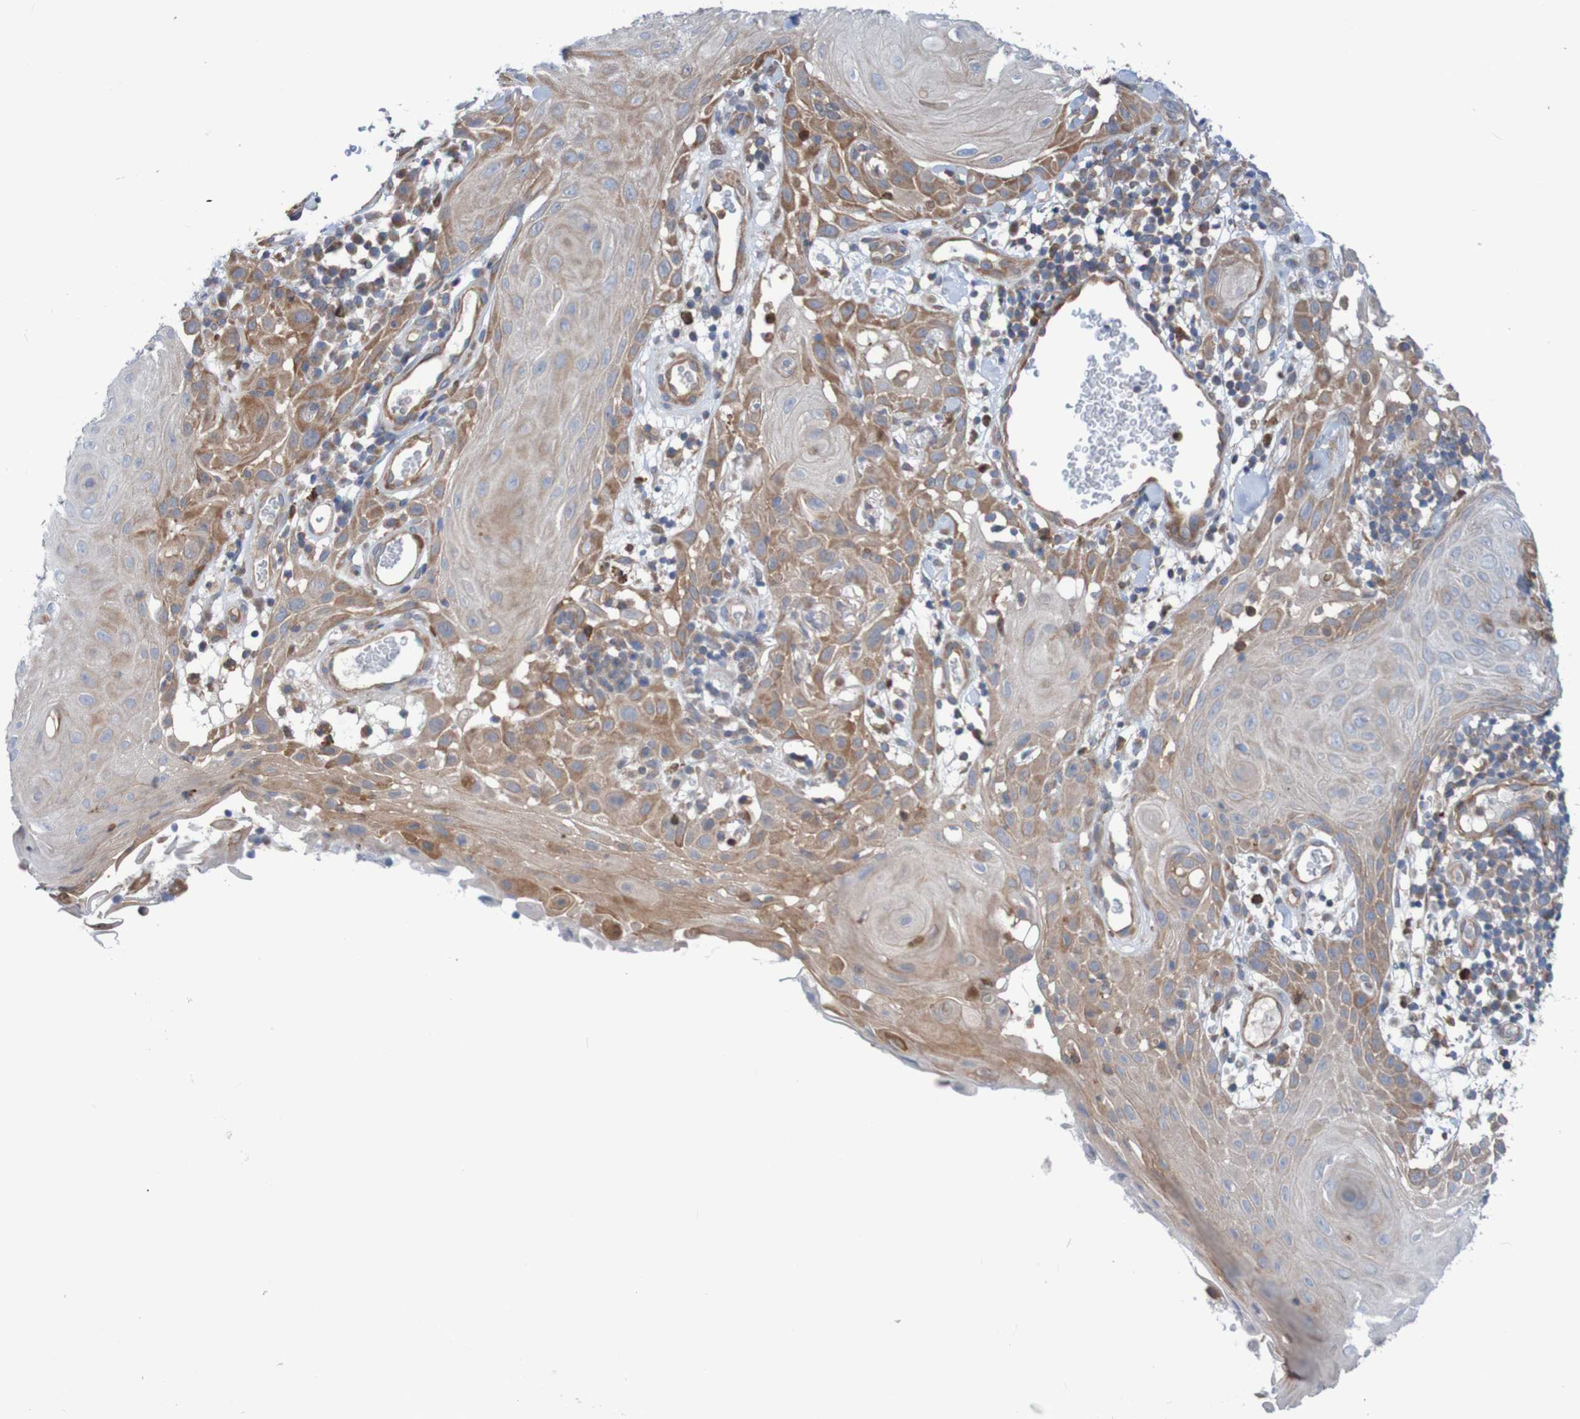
{"staining": {"intensity": "moderate", "quantity": ">75%", "location": "cytoplasmic/membranous"}, "tissue": "skin cancer", "cell_type": "Tumor cells", "image_type": "cancer", "snomed": [{"axis": "morphology", "description": "Squamous cell carcinoma, NOS"}, {"axis": "topography", "description": "Skin"}], "caption": "Skin cancer stained with a protein marker exhibits moderate staining in tumor cells.", "gene": "ANGPT4", "patient": {"sex": "male", "age": 24}}